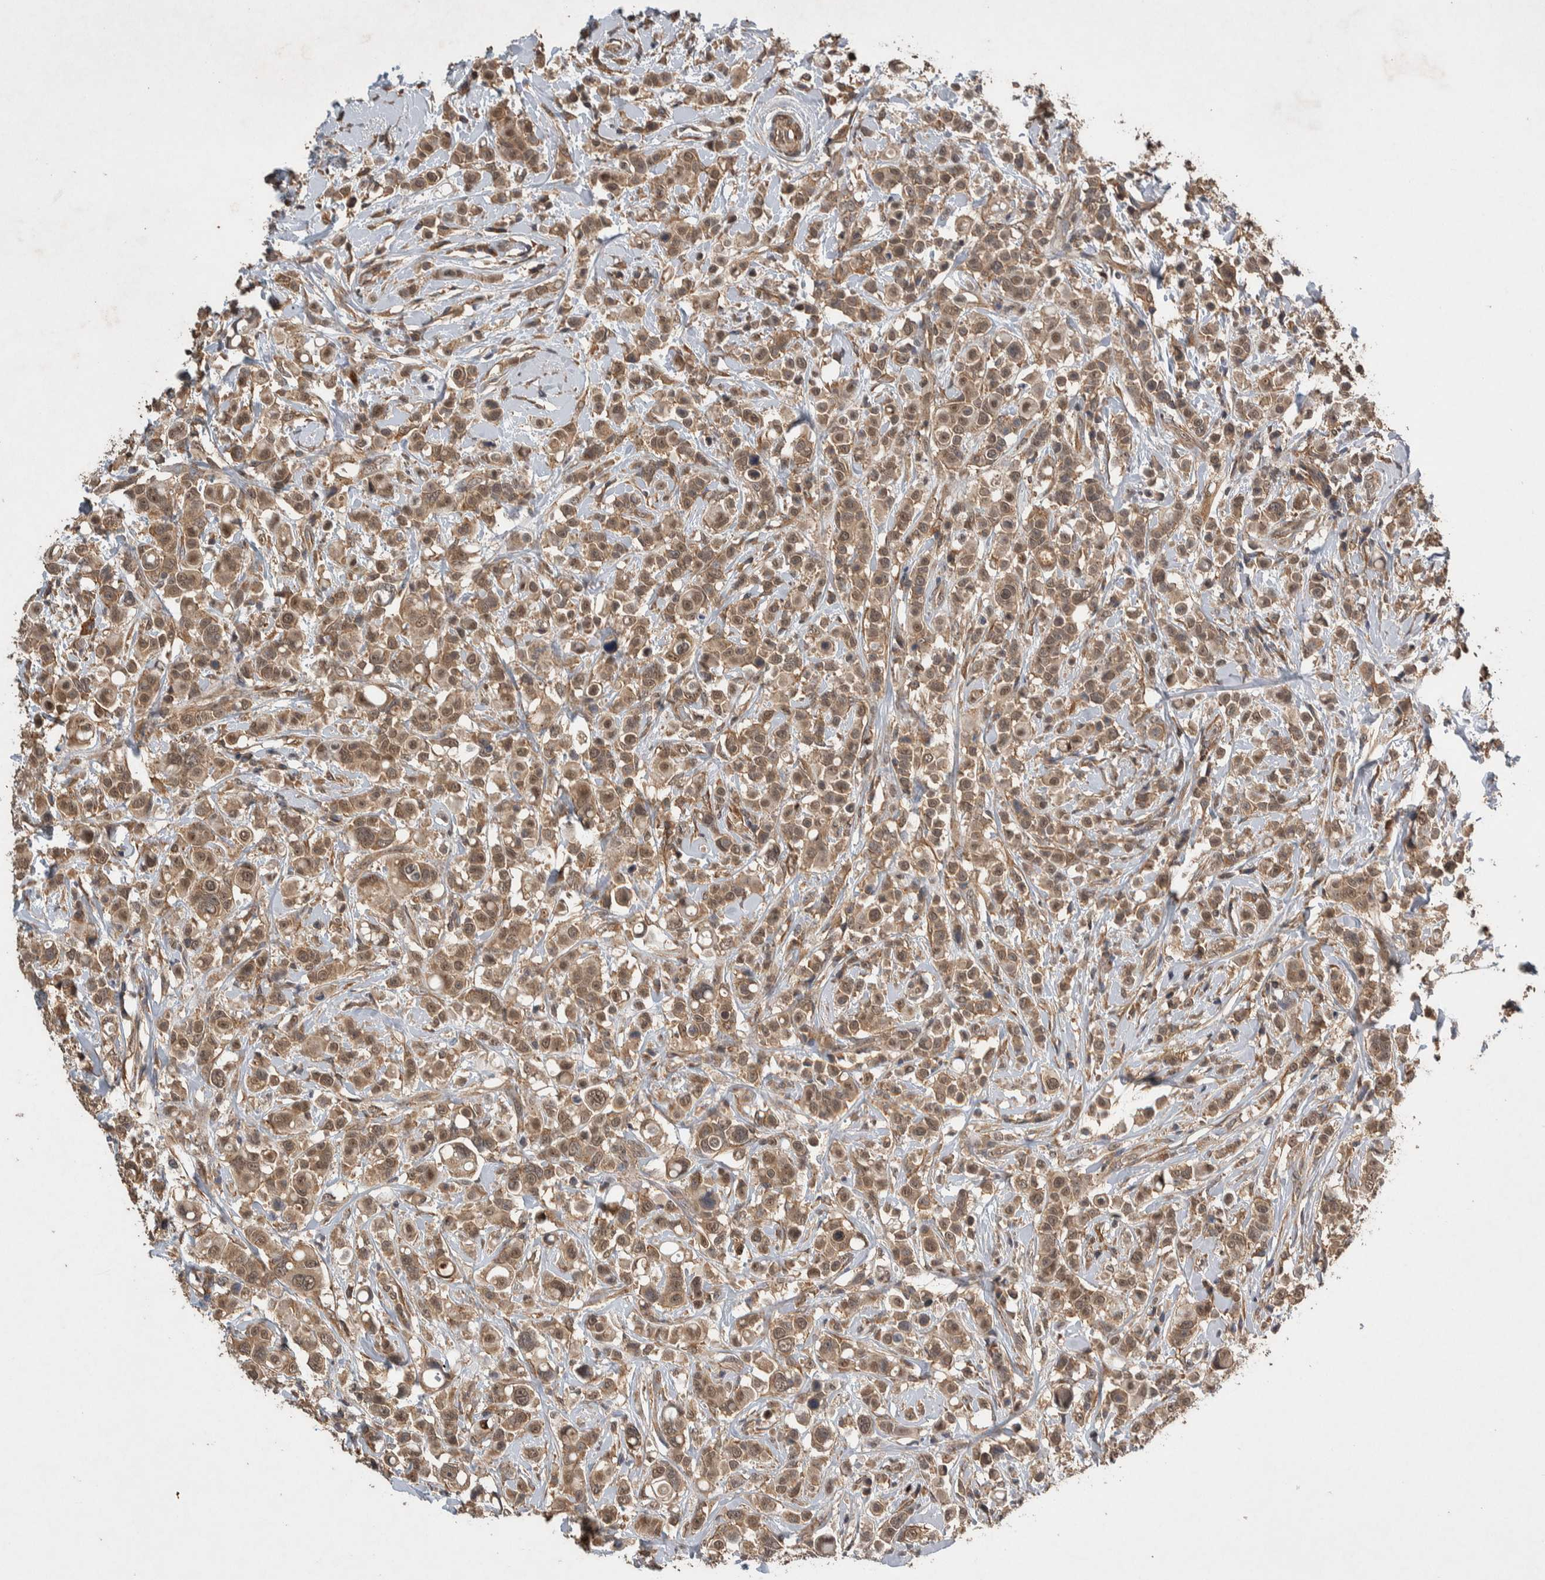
{"staining": {"intensity": "weak", "quantity": ">75%", "location": "cytoplasmic/membranous,nuclear"}, "tissue": "breast cancer", "cell_type": "Tumor cells", "image_type": "cancer", "snomed": [{"axis": "morphology", "description": "Duct carcinoma"}, {"axis": "topography", "description": "Breast"}], "caption": "DAB immunohistochemical staining of human invasive ductal carcinoma (breast) reveals weak cytoplasmic/membranous and nuclear protein expression in approximately >75% of tumor cells. The staining is performed using DAB (3,3'-diaminobenzidine) brown chromogen to label protein expression. The nuclei are counter-stained blue using hematoxylin.", "gene": "DVL2", "patient": {"sex": "female", "age": 27}}